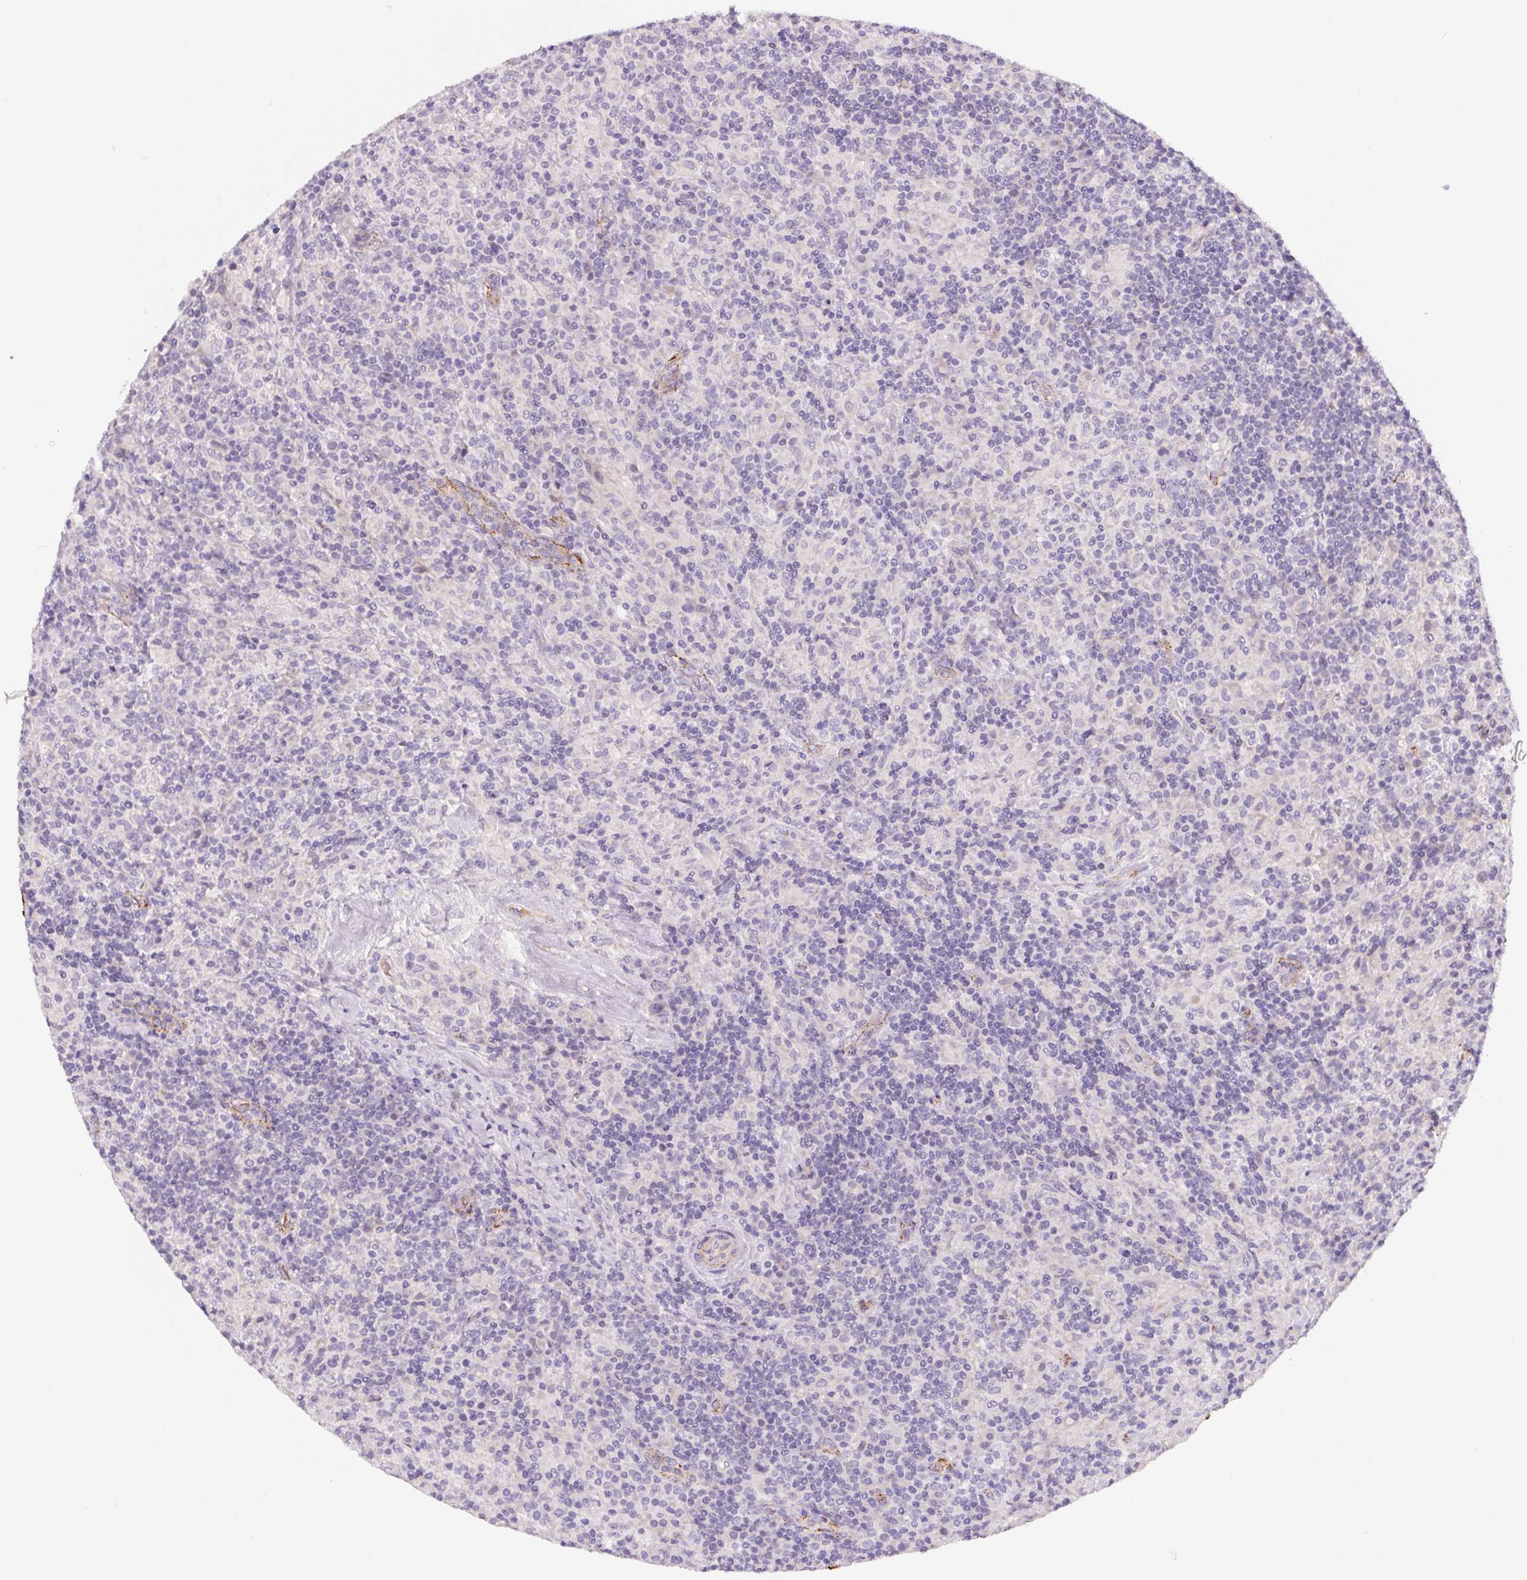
{"staining": {"intensity": "negative", "quantity": "none", "location": "none"}, "tissue": "lymphoma", "cell_type": "Tumor cells", "image_type": "cancer", "snomed": [{"axis": "morphology", "description": "Hodgkin's disease, NOS"}, {"axis": "topography", "description": "Lymph node"}], "caption": "Immunohistochemistry (IHC) of lymphoma demonstrates no staining in tumor cells.", "gene": "LPA", "patient": {"sex": "male", "age": 70}}